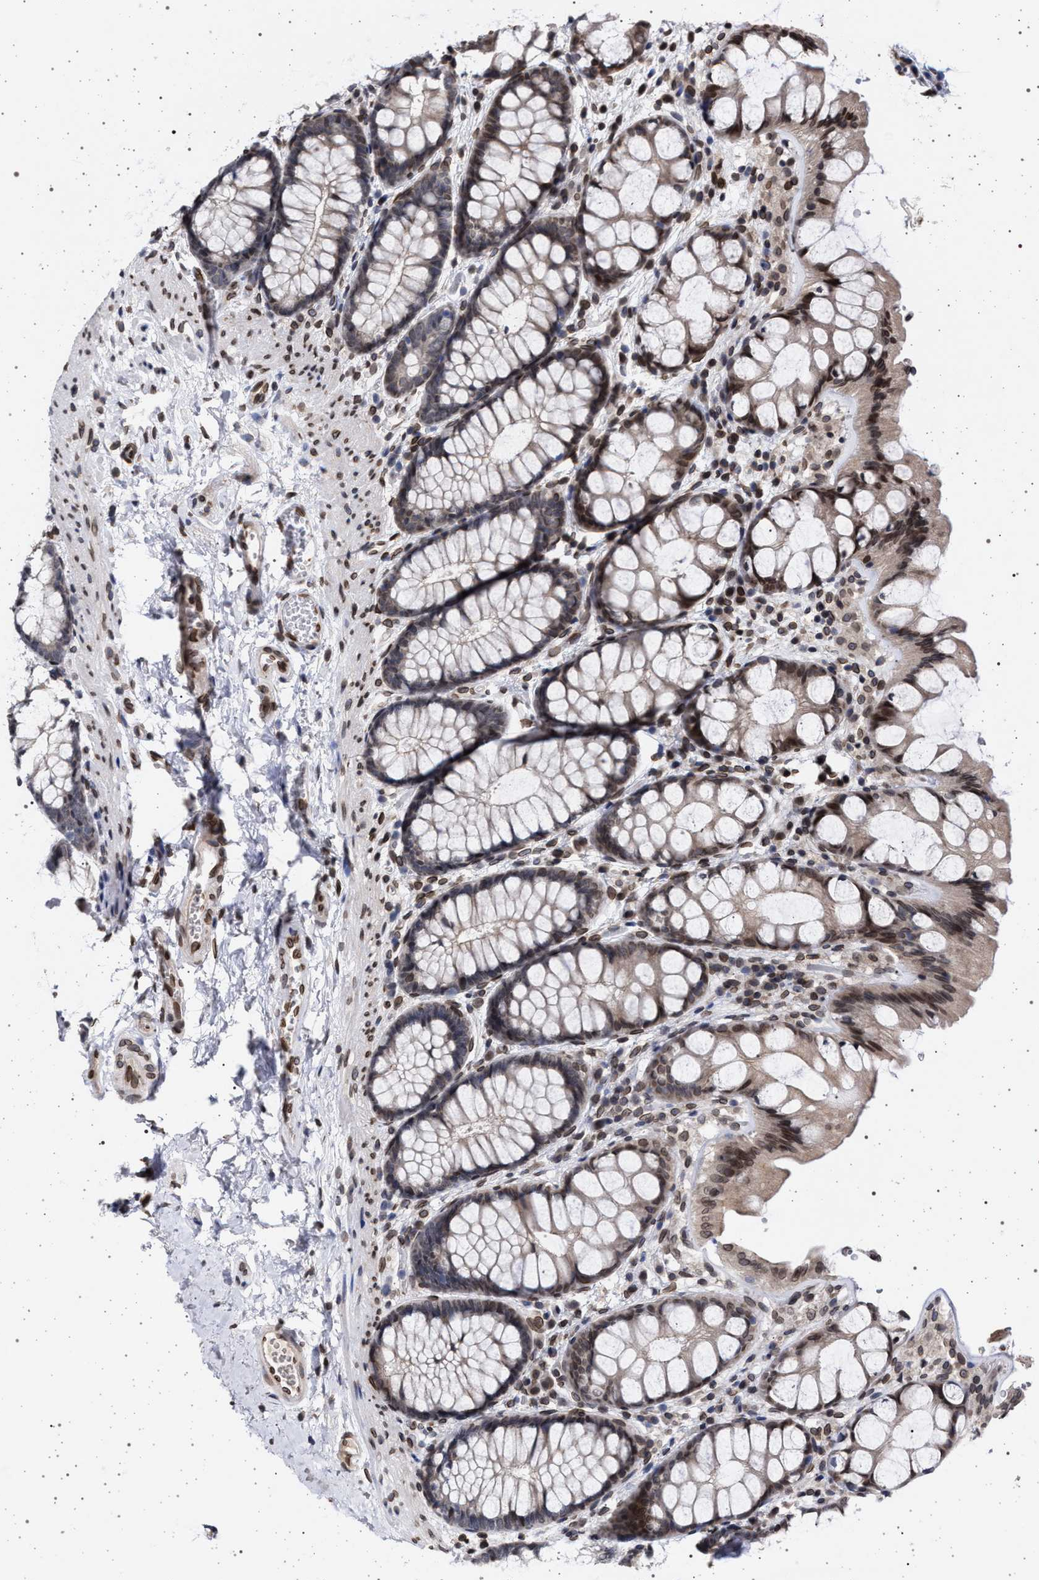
{"staining": {"intensity": "strong", "quantity": ">75%", "location": "cytoplasmic/membranous,nuclear"}, "tissue": "colon", "cell_type": "Endothelial cells", "image_type": "normal", "snomed": [{"axis": "morphology", "description": "Normal tissue, NOS"}, {"axis": "topography", "description": "Colon"}], "caption": "Colon stained for a protein exhibits strong cytoplasmic/membranous,nuclear positivity in endothelial cells. Nuclei are stained in blue.", "gene": "ING2", "patient": {"sex": "male", "age": 47}}